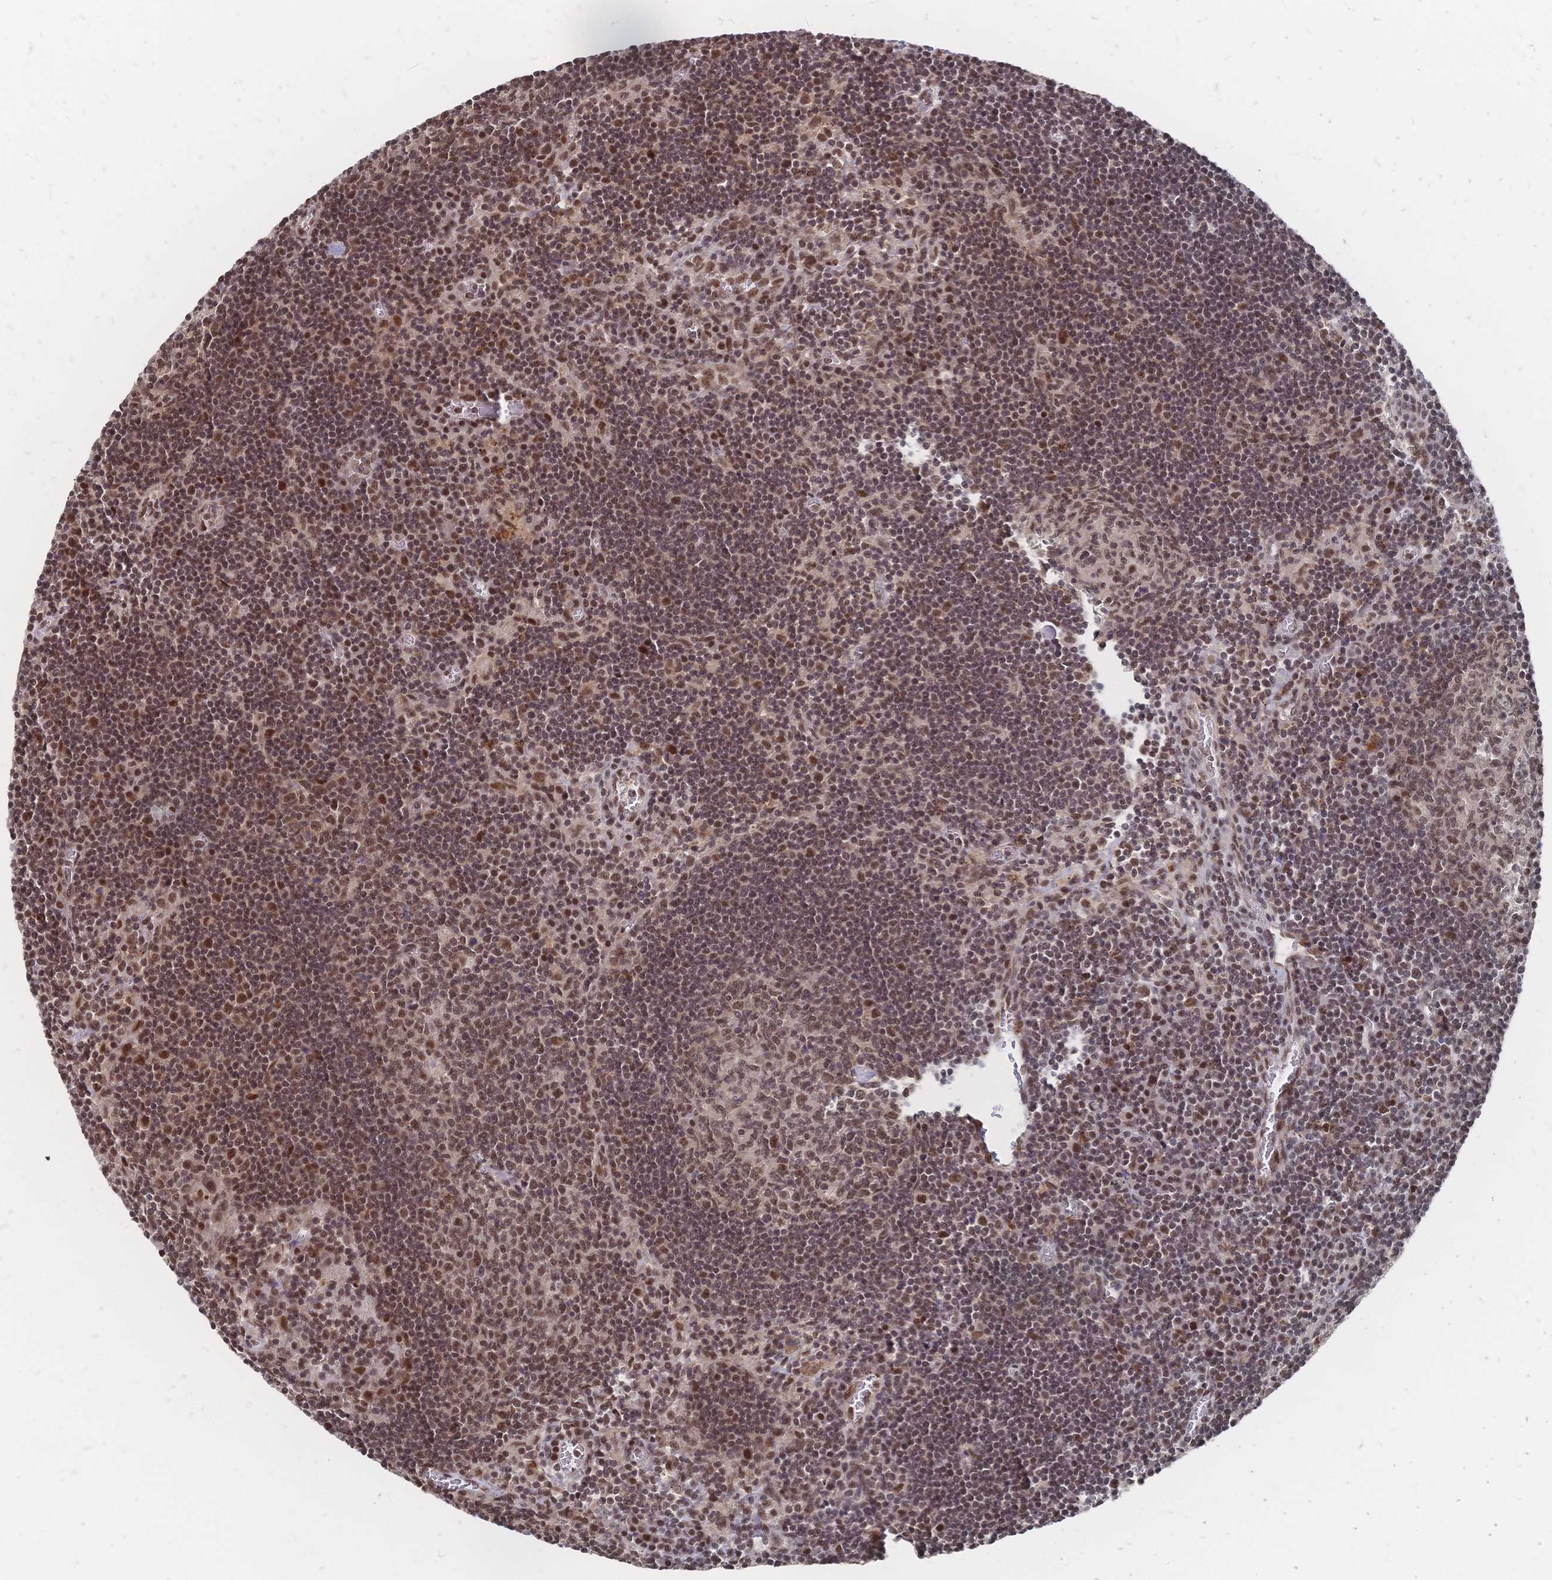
{"staining": {"intensity": "moderate", "quantity": "25%-75%", "location": "nuclear"}, "tissue": "lymph node", "cell_type": "Germinal center cells", "image_type": "normal", "snomed": [{"axis": "morphology", "description": "Normal tissue, NOS"}, {"axis": "topography", "description": "Lymph node"}], "caption": "Immunohistochemical staining of benign lymph node displays medium levels of moderate nuclear staining in about 25%-75% of germinal center cells.", "gene": "NELFA", "patient": {"sex": "male", "age": 67}}